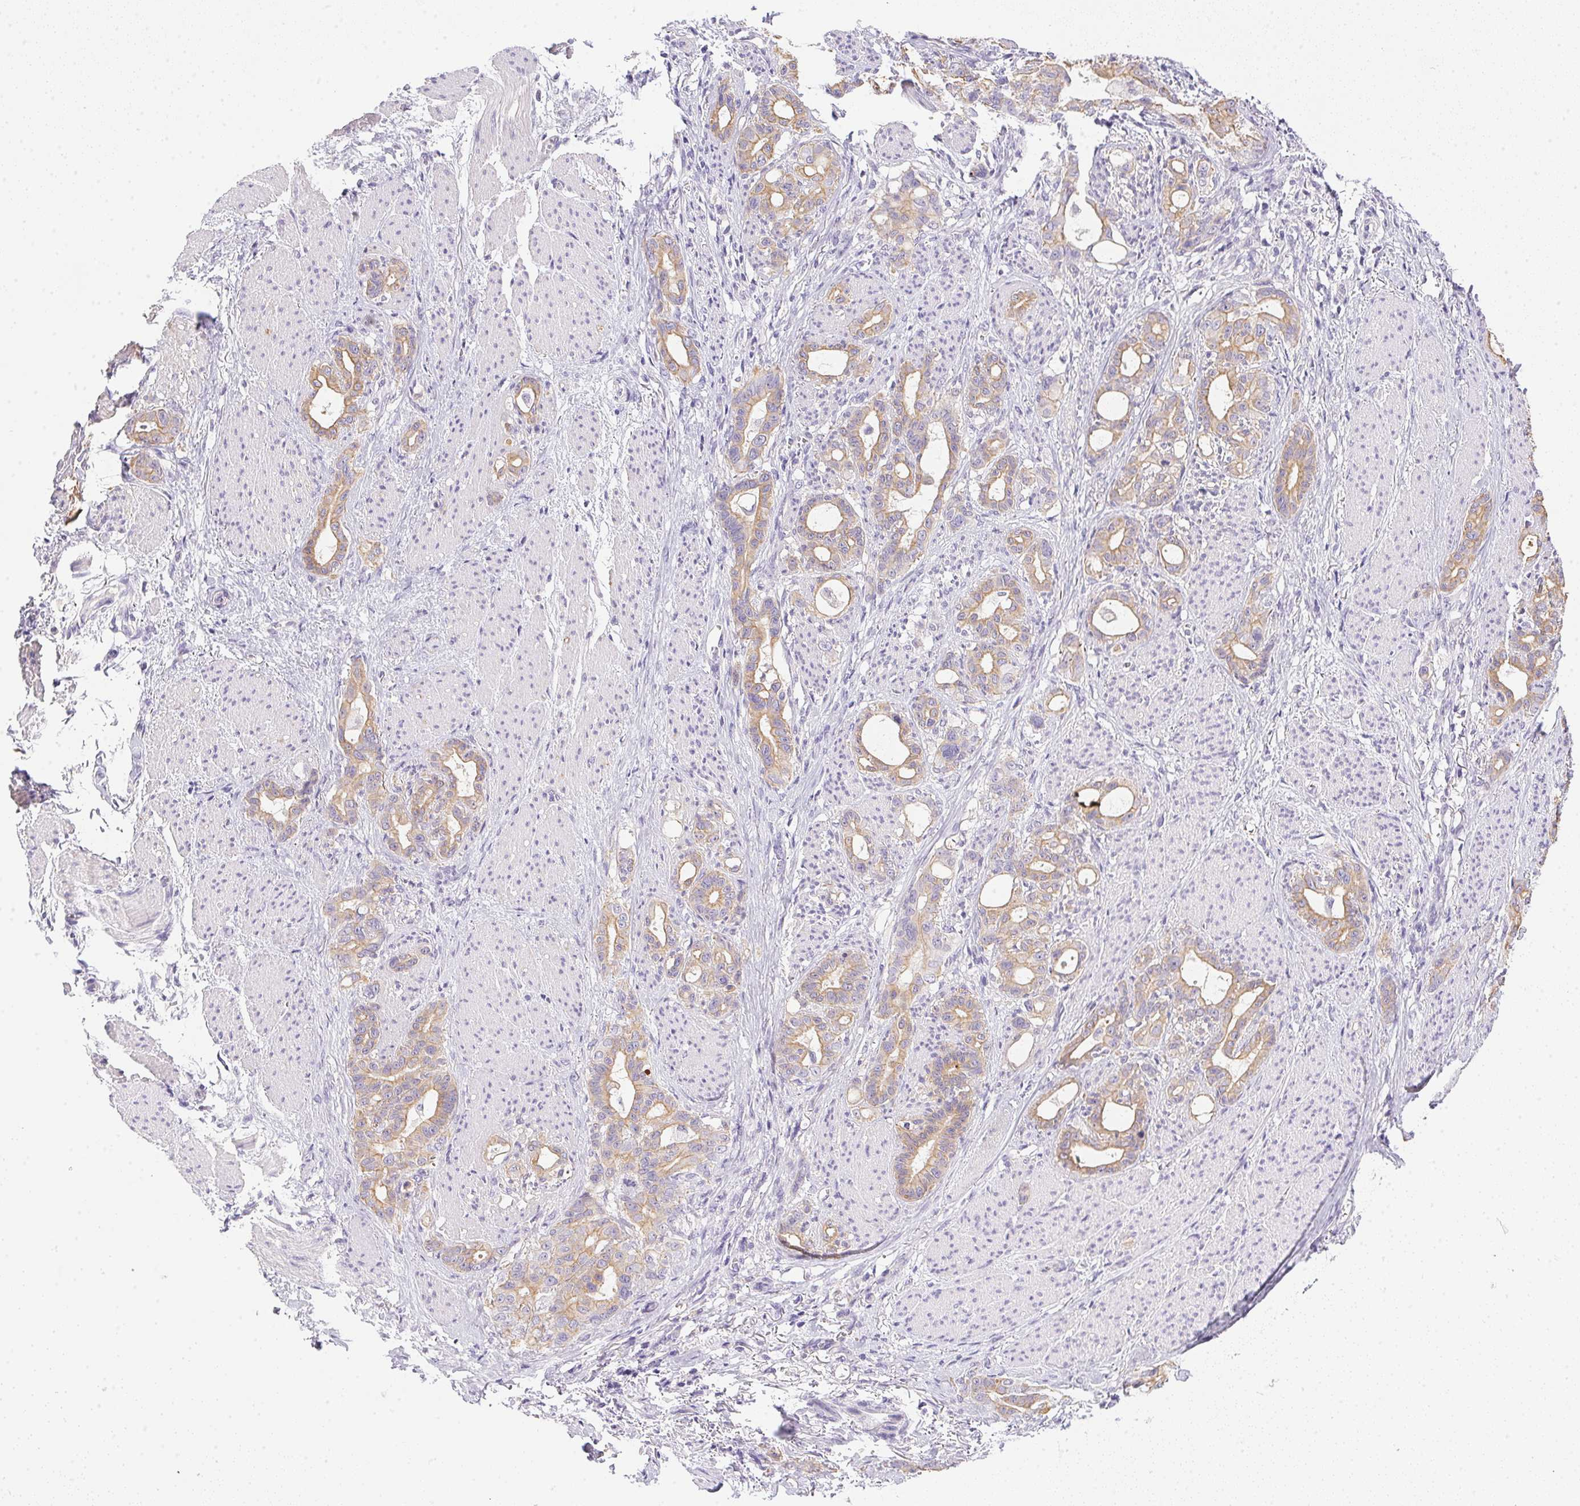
{"staining": {"intensity": "weak", "quantity": ">75%", "location": "cytoplasmic/membranous"}, "tissue": "stomach cancer", "cell_type": "Tumor cells", "image_type": "cancer", "snomed": [{"axis": "morphology", "description": "Normal tissue, NOS"}, {"axis": "morphology", "description": "Adenocarcinoma, NOS"}, {"axis": "topography", "description": "Esophagus"}, {"axis": "topography", "description": "Stomach, upper"}], "caption": "Human stomach cancer (adenocarcinoma) stained with a brown dye demonstrates weak cytoplasmic/membranous positive staining in about >75% of tumor cells.", "gene": "SLC17A7", "patient": {"sex": "male", "age": 62}}